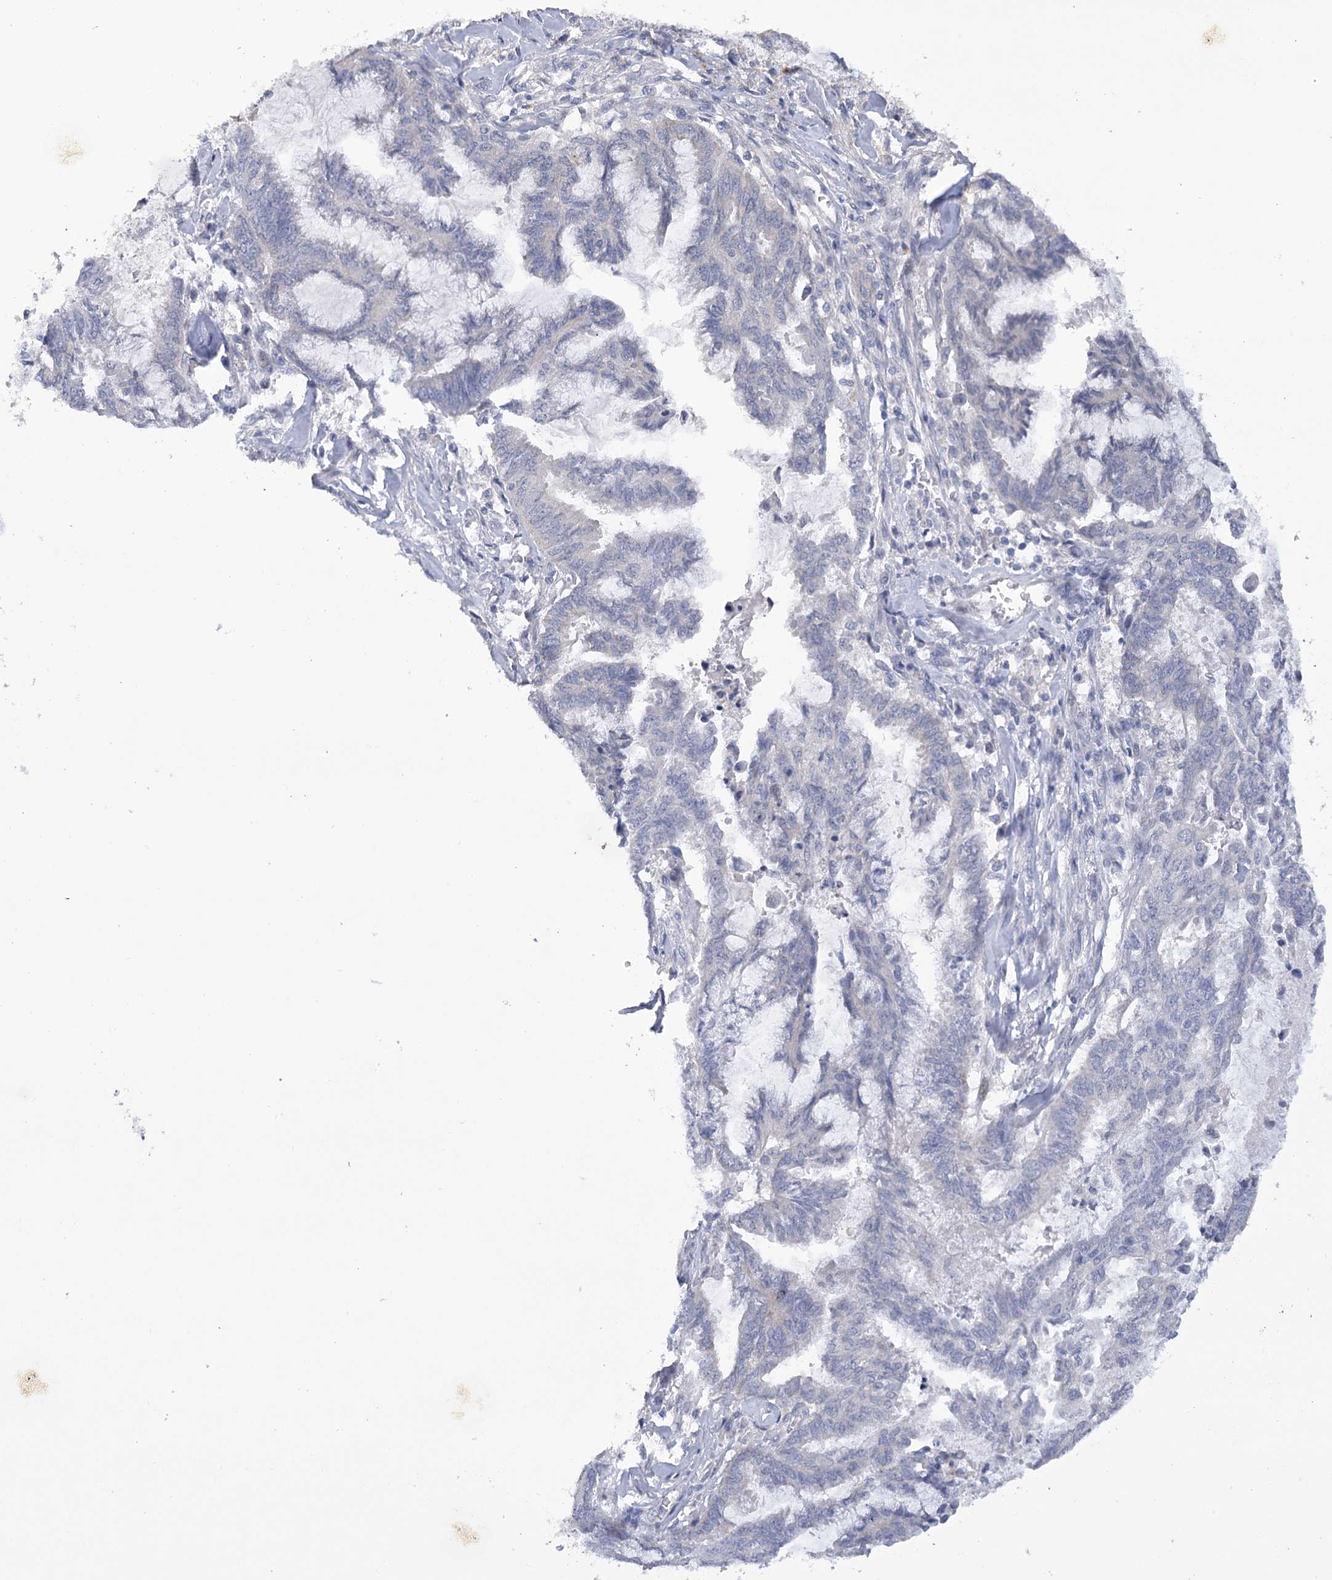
{"staining": {"intensity": "negative", "quantity": "none", "location": "none"}, "tissue": "endometrial cancer", "cell_type": "Tumor cells", "image_type": "cancer", "snomed": [{"axis": "morphology", "description": "Adenocarcinoma, NOS"}, {"axis": "topography", "description": "Endometrium"}], "caption": "DAB (3,3'-diaminobenzidine) immunohistochemical staining of human endometrial cancer (adenocarcinoma) exhibits no significant positivity in tumor cells.", "gene": "DCUN1D1", "patient": {"sex": "female", "age": 86}}